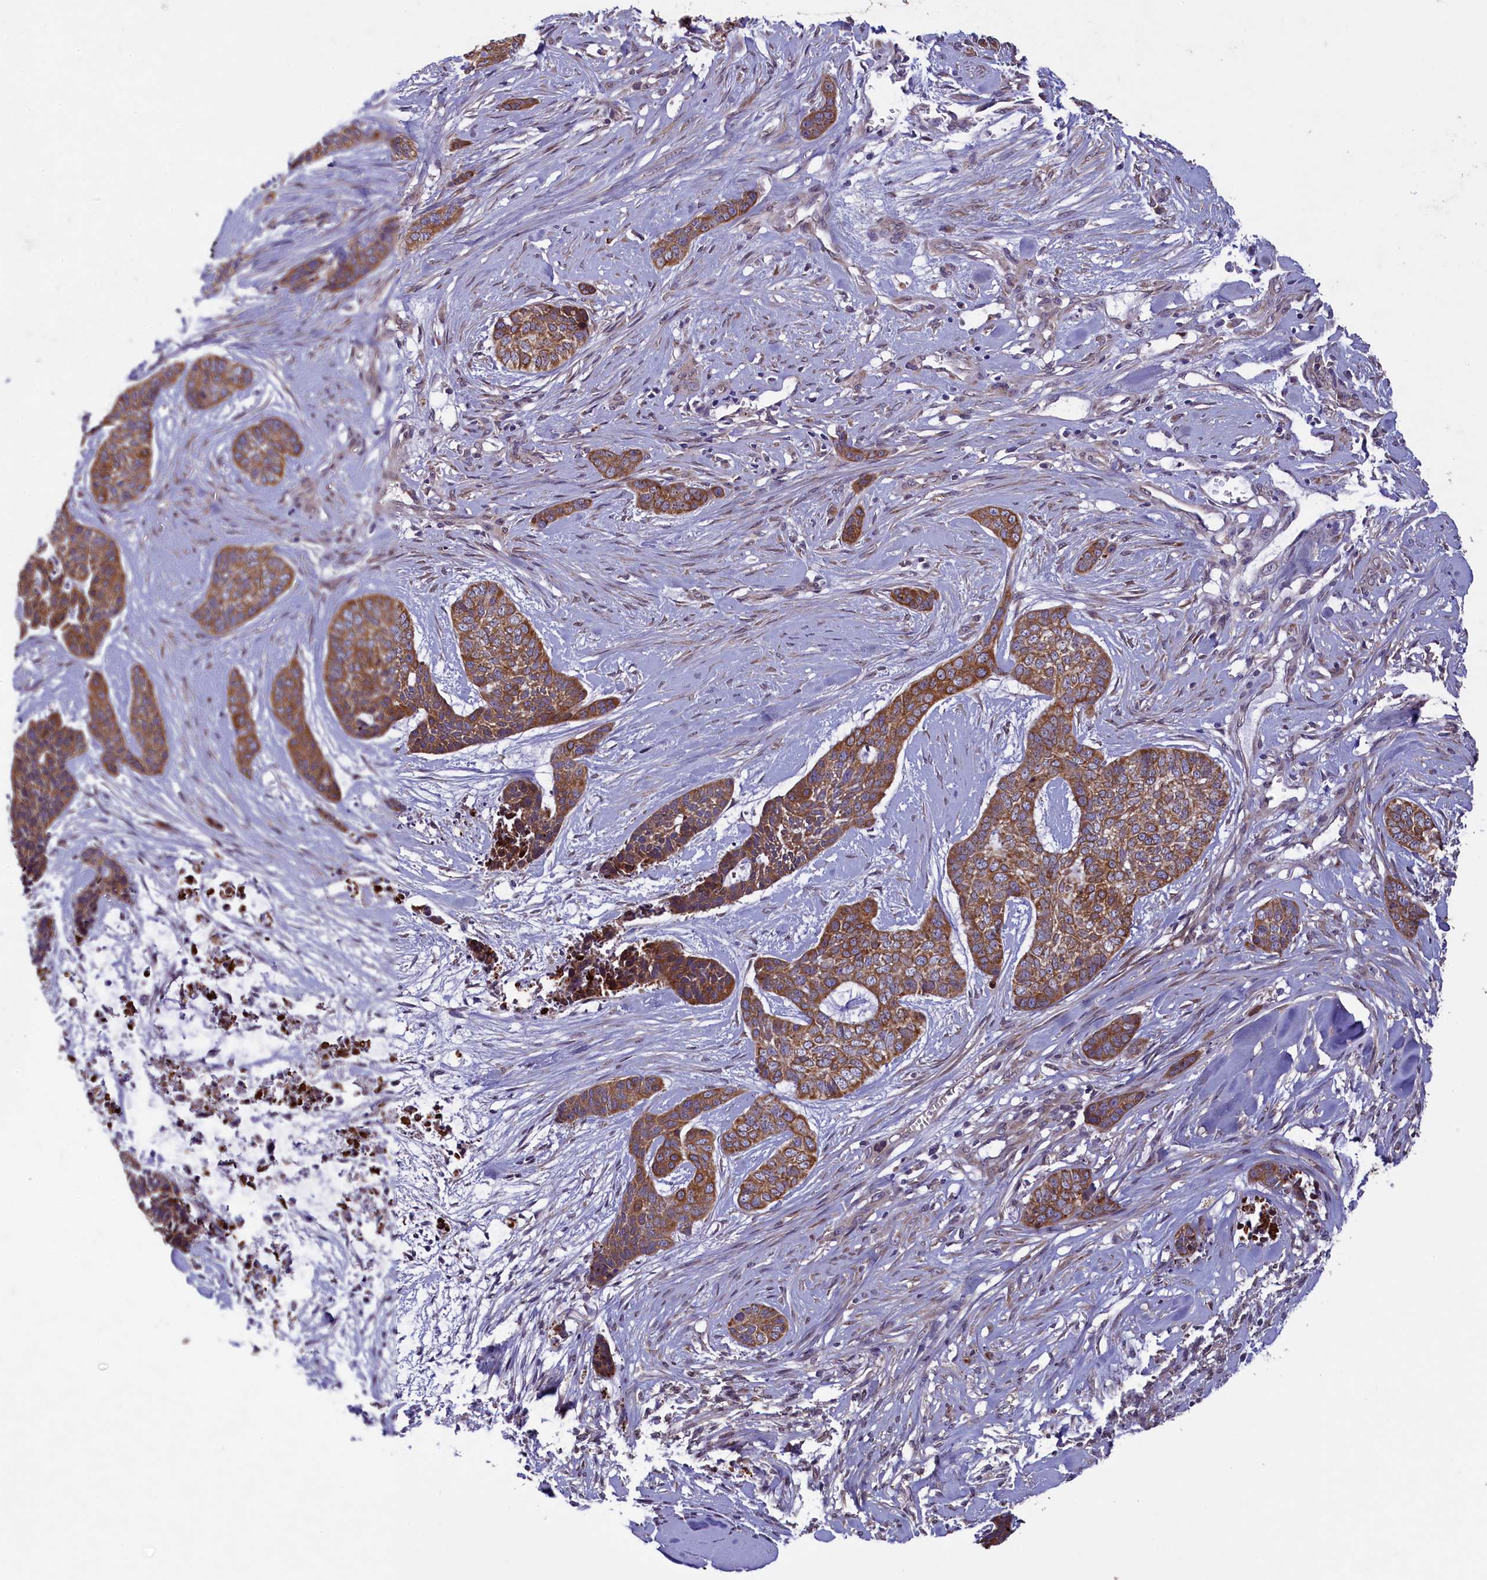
{"staining": {"intensity": "moderate", "quantity": ">75%", "location": "cytoplasmic/membranous"}, "tissue": "skin cancer", "cell_type": "Tumor cells", "image_type": "cancer", "snomed": [{"axis": "morphology", "description": "Basal cell carcinoma"}, {"axis": "topography", "description": "Skin"}], "caption": "Skin cancer (basal cell carcinoma) stained with DAB (3,3'-diaminobenzidine) IHC shows medium levels of moderate cytoplasmic/membranous positivity in about >75% of tumor cells.", "gene": "ACAD8", "patient": {"sex": "female", "age": 64}}